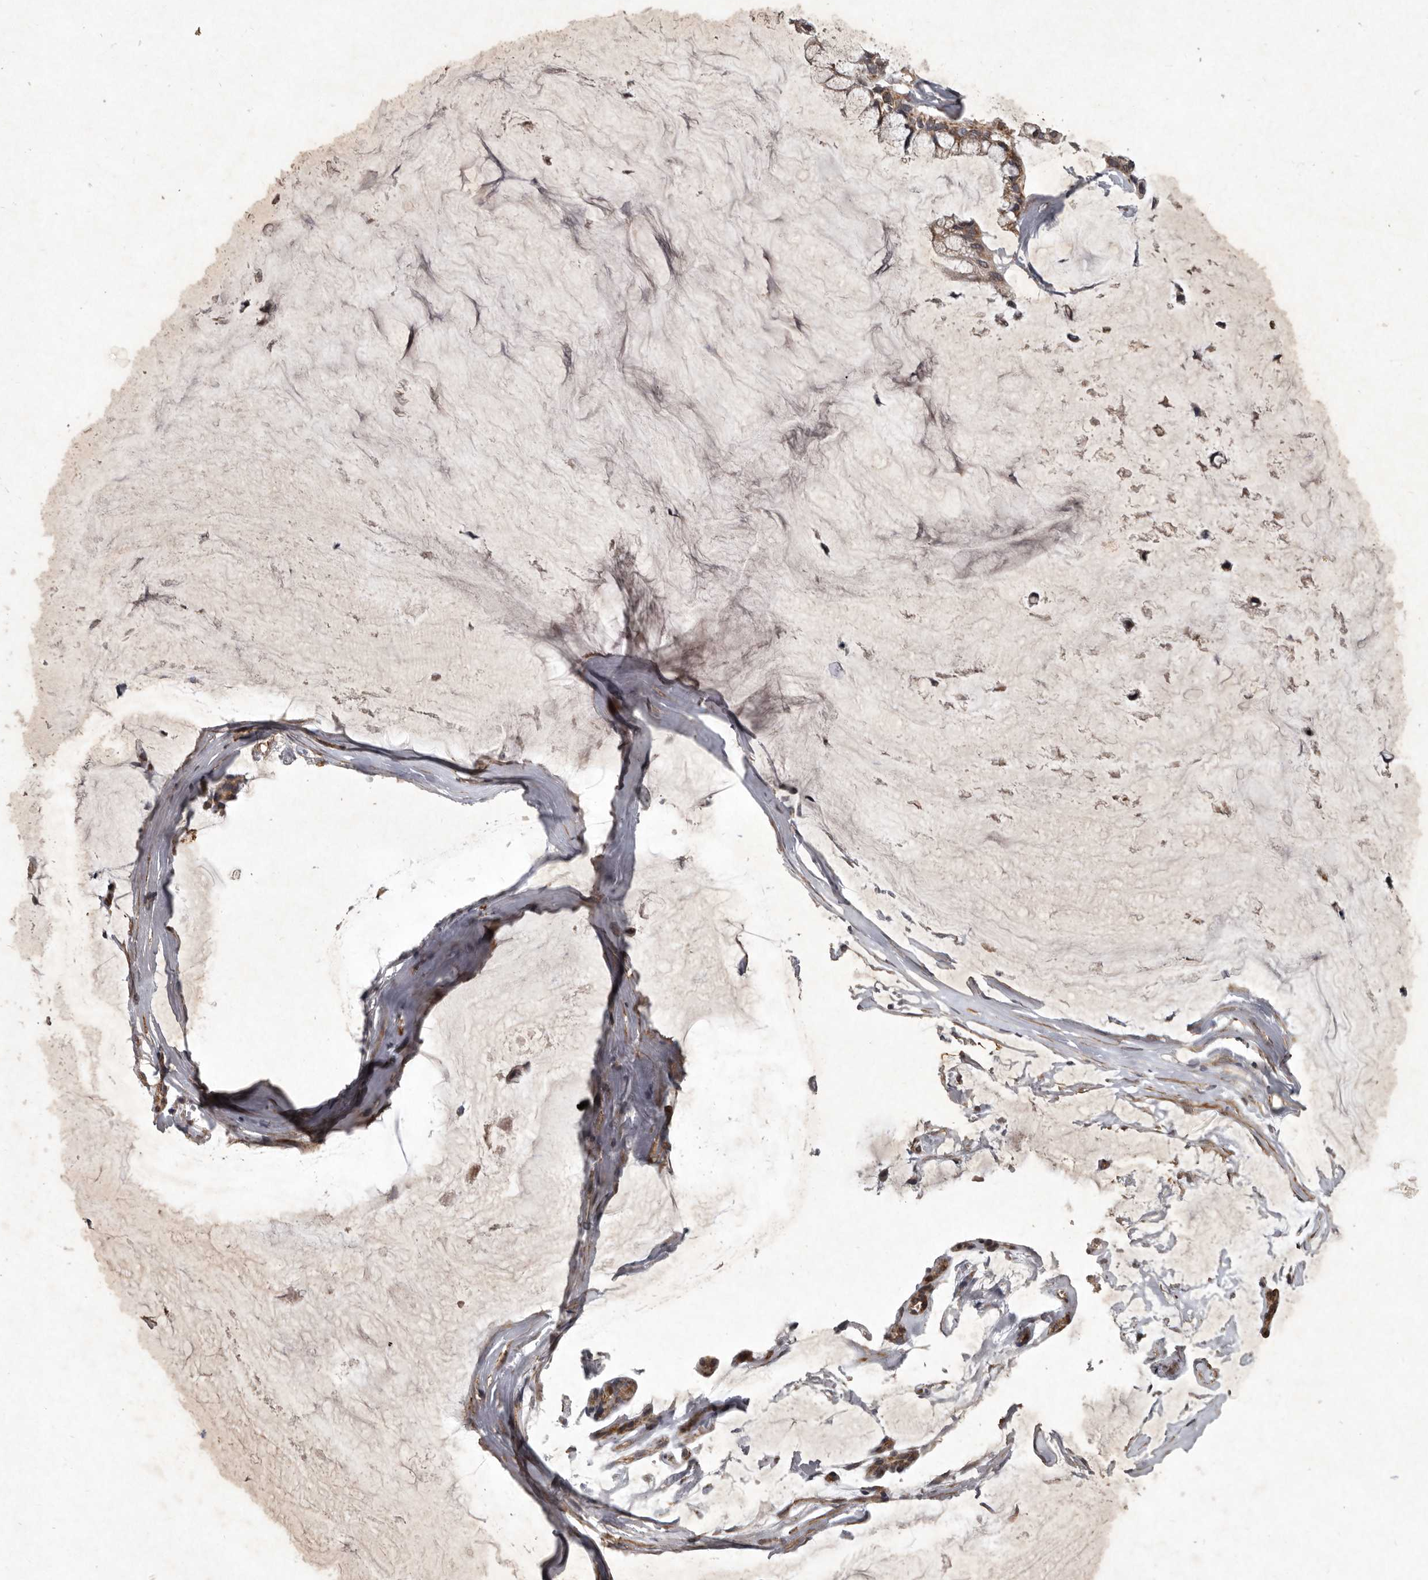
{"staining": {"intensity": "moderate", "quantity": ">75%", "location": "cytoplasmic/membranous"}, "tissue": "ovarian cancer", "cell_type": "Tumor cells", "image_type": "cancer", "snomed": [{"axis": "morphology", "description": "Cystadenocarcinoma, mucinous, NOS"}, {"axis": "topography", "description": "Ovary"}], "caption": "Immunohistochemistry of ovarian mucinous cystadenocarcinoma exhibits medium levels of moderate cytoplasmic/membranous staining in about >75% of tumor cells. The staining was performed using DAB (3,3'-diaminobenzidine), with brown indicating positive protein expression. Nuclei are stained blue with hematoxylin.", "gene": "MRPS15", "patient": {"sex": "female", "age": 39}}